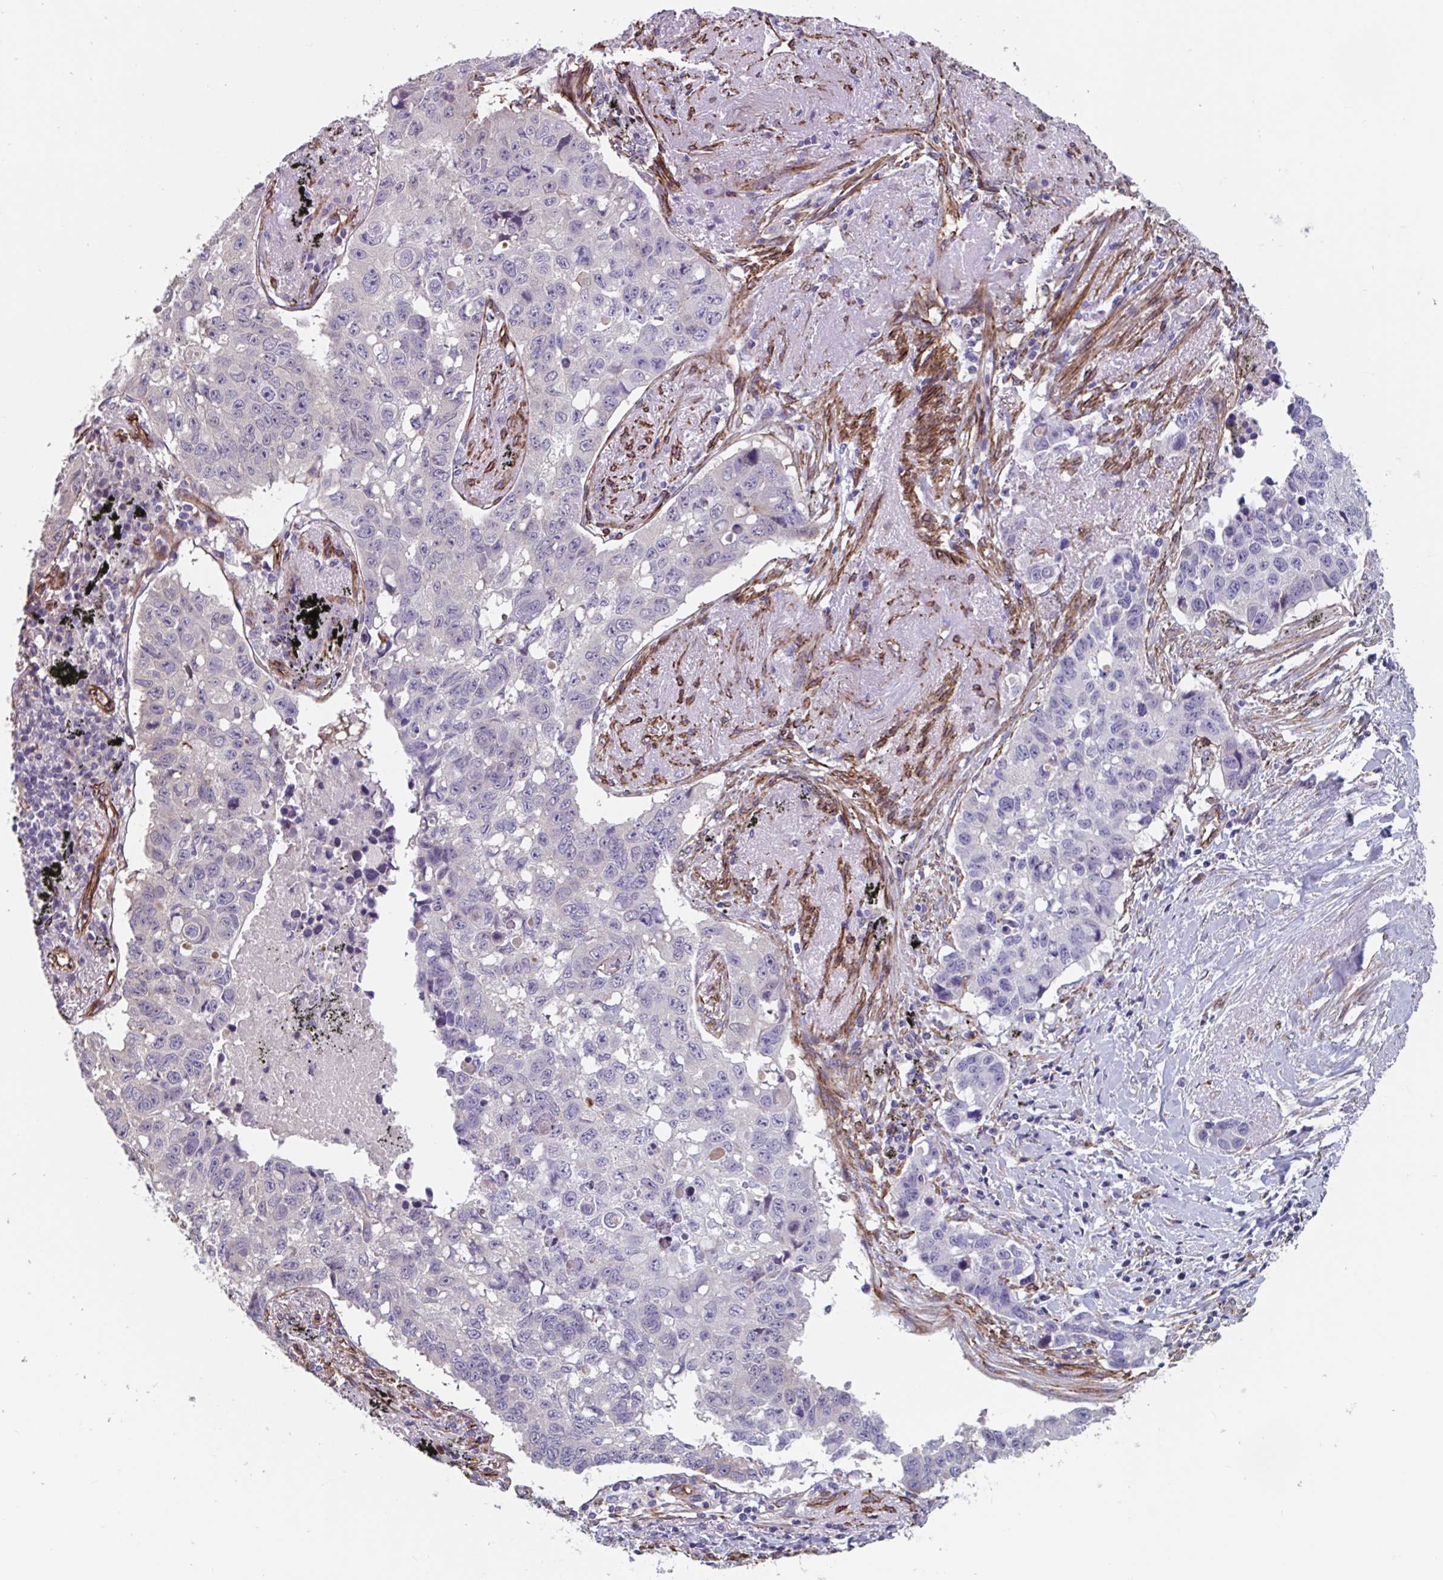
{"staining": {"intensity": "negative", "quantity": "none", "location": "none"}, "tissue": "lung cancer", "cell_type": "Tumor cells", "image_type": "cancer", "snomed": [{"axis": "morphology", "description": "Squamous cell carcinoma, NOS"}, {"axis": "topography", "description": "Lung"}], "caption": "This is an immunohistochemistry (IHC) photomicrograph of lung cancer (squamous cell carcinoma). There is no staining in tumor cells.", "gene": "CITED4", "patient": {"sex": "male", "age": 60}}